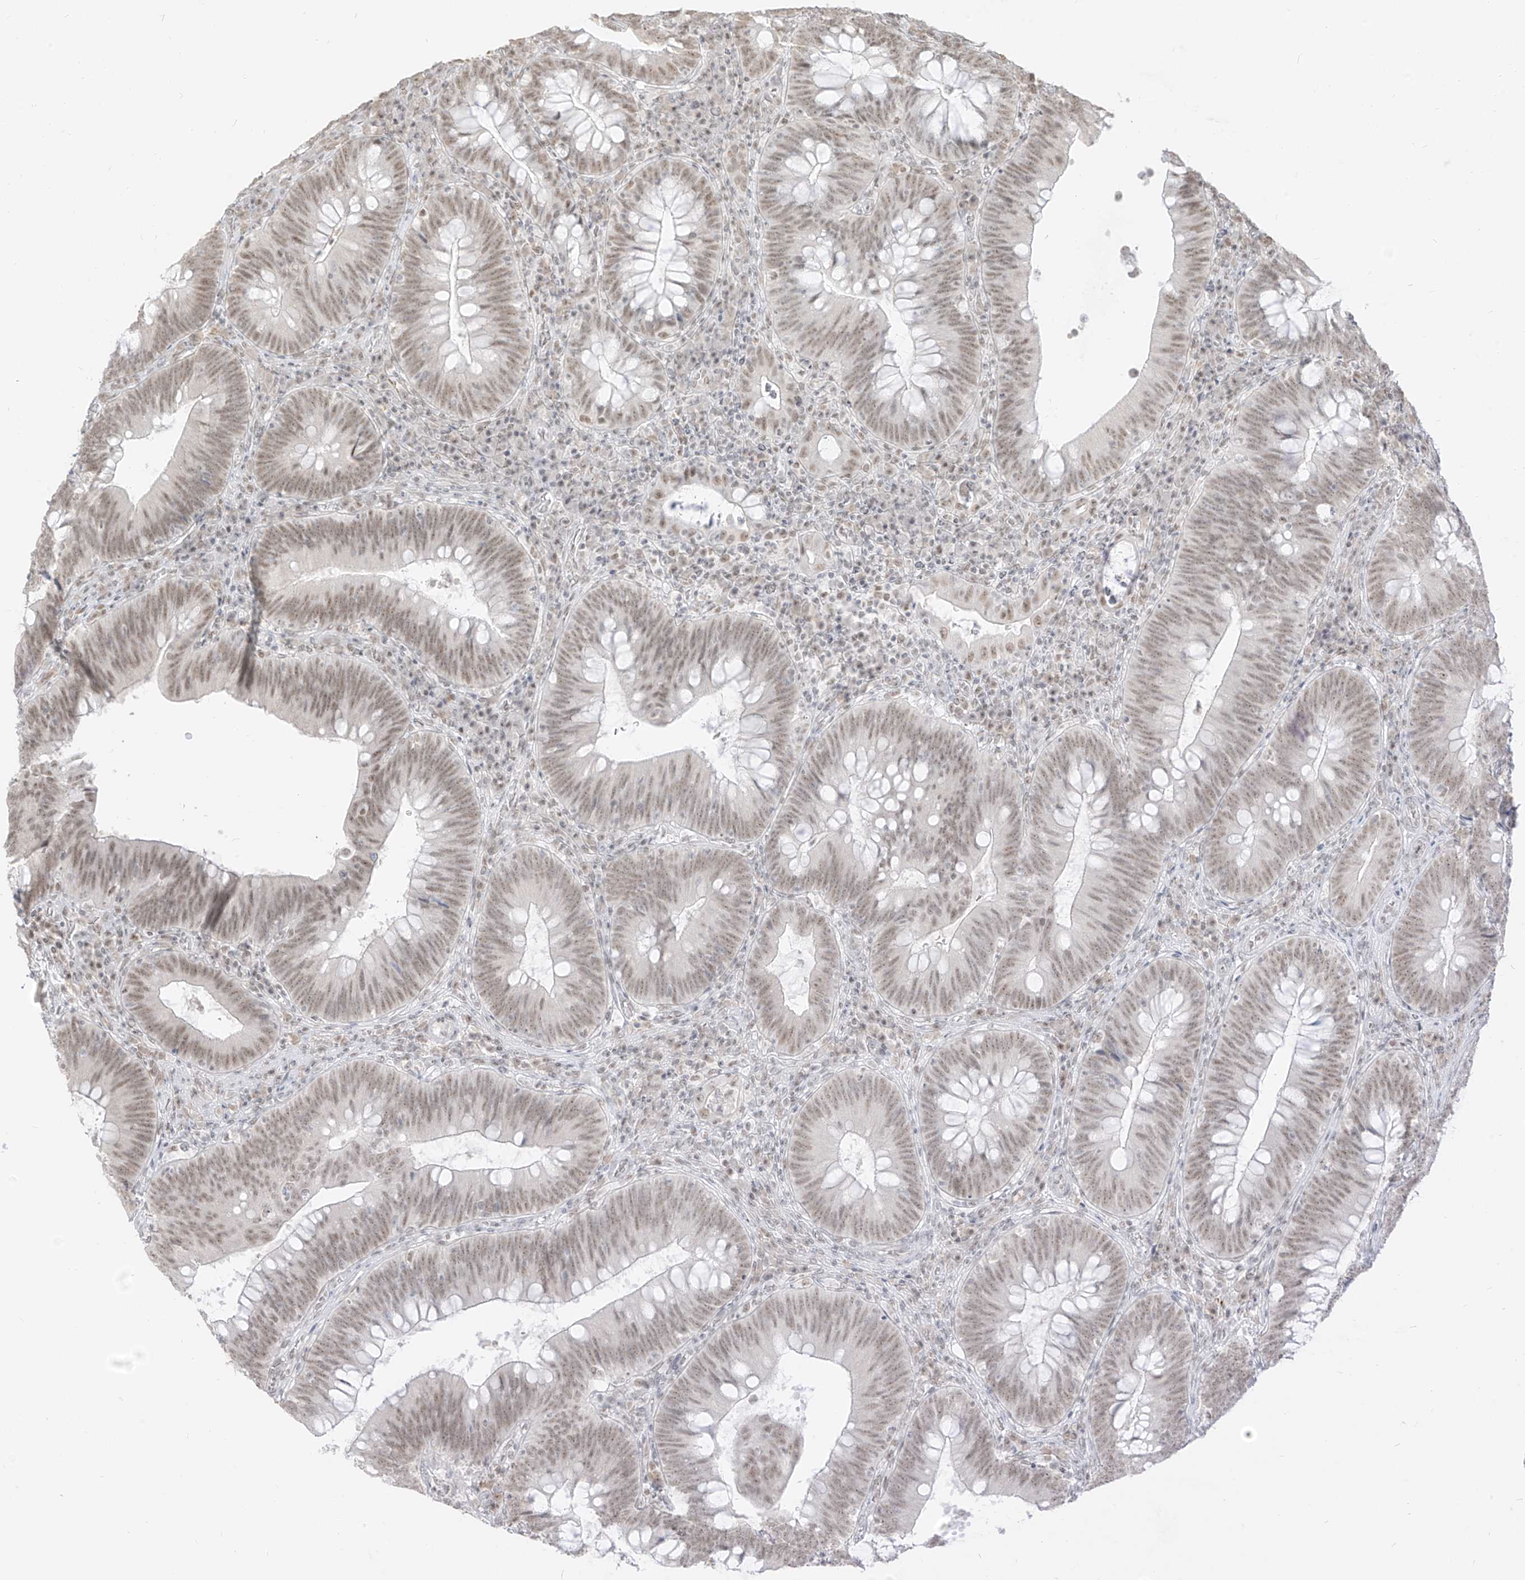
{"staining": {"intensity": "moderate", "quantity": ">75%", "location": "nuclear"}, "tissue": "colorectal cancer", "cell_type": "Tumor cells", "image_type": "cancer", "snomed": [{"axis": "morphology", "description": "Normal tissue, NOS"}, {"axis": "topography", "description": "Colon"}], "caption": "IHC of colorectal cancer demonstrates medium levels of moderate nuclear expression in about >75% of tumor cells.", "gene": "SUPT5H", "patient": {"sex": "female", "age": 82}}